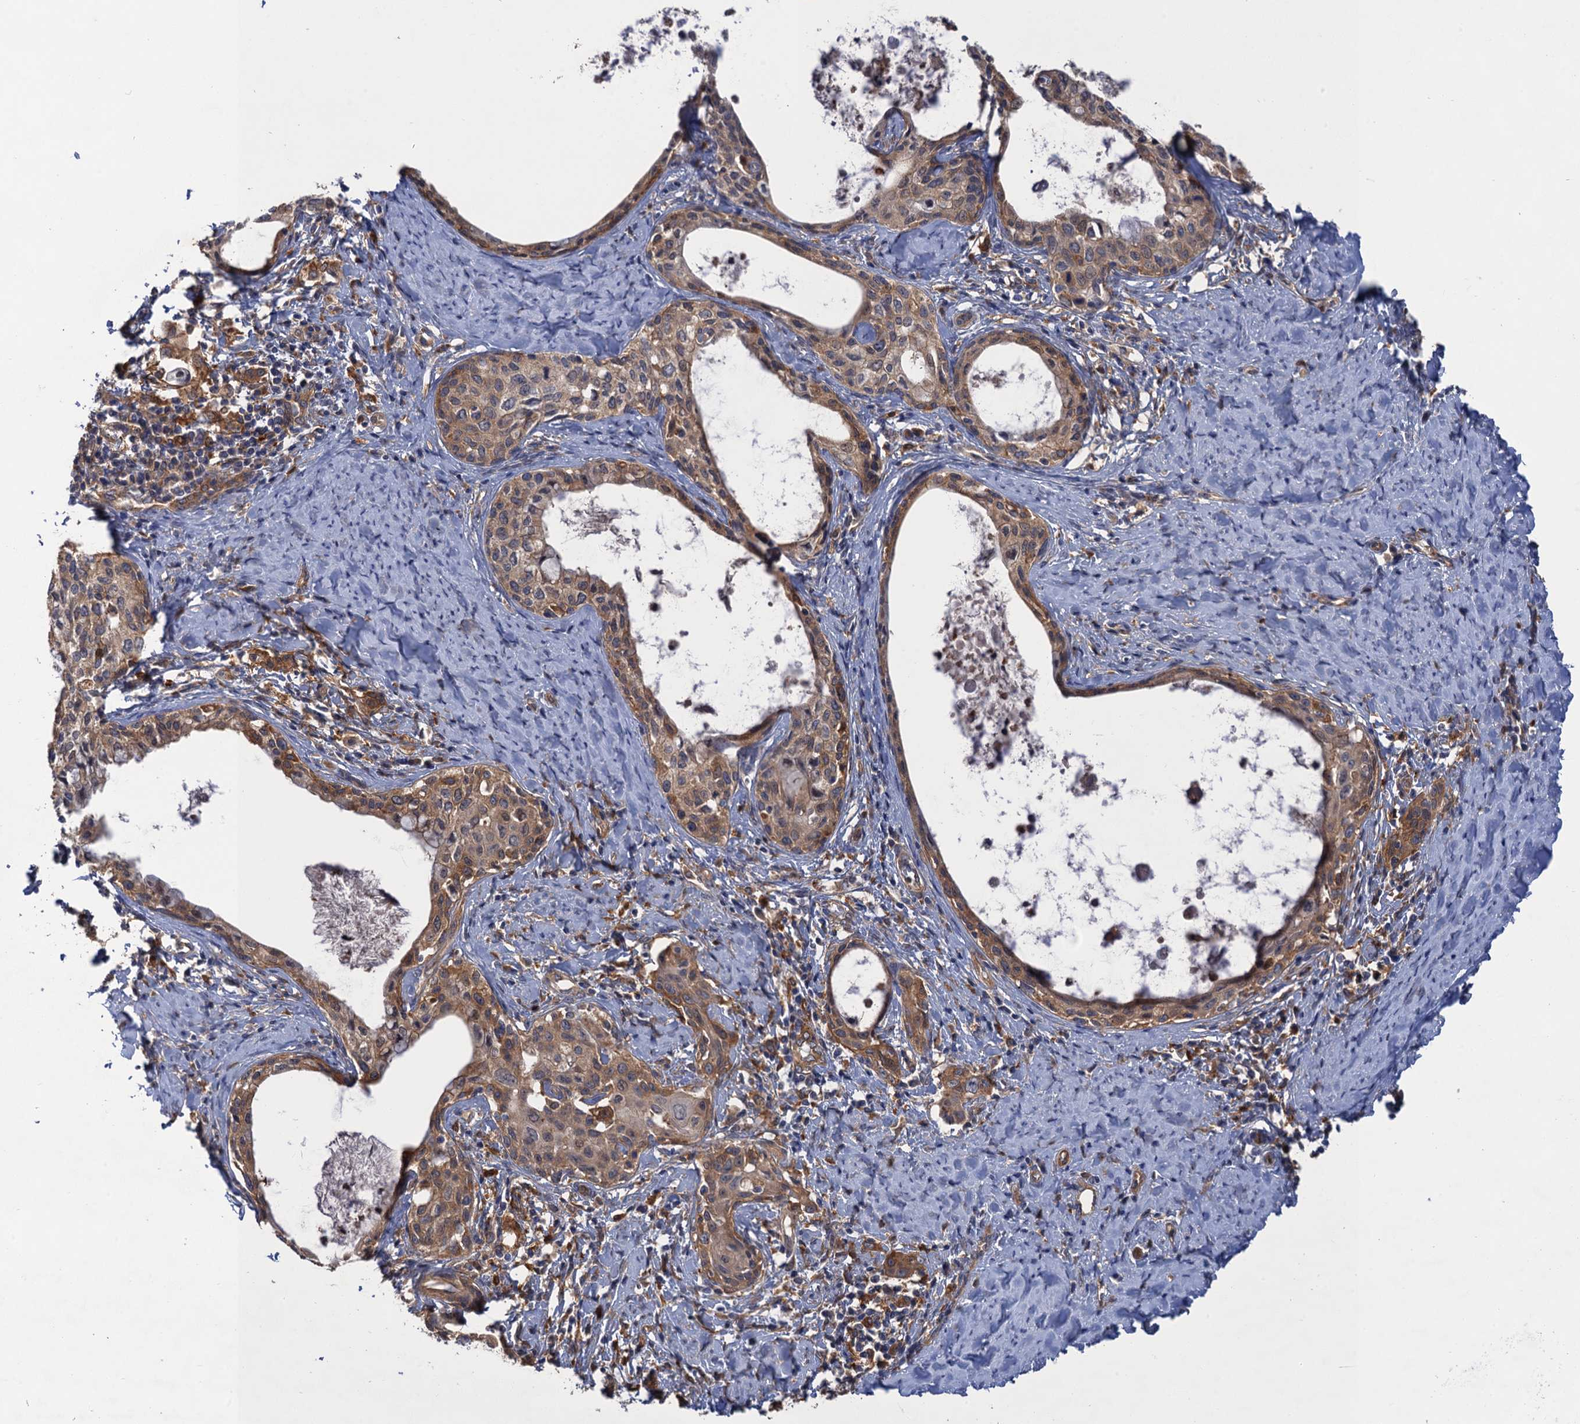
{"staining": {"intensity": "moderate", "quantity": ">75%", "location": "cytoplasmic/membranous"}, "tissue": "cervical cancer", "cell_type": "Tumor cells", "image_type": "cancer", "snomed": [{"axis": "morphology", "description": "Squamous cell carcinoma, NOS"}, {"axis": "morphology", "description": "Adenocarcinoma, NOS"}, {"axis": "topography", "description": "Cervix"}], "caption": "A brown stain shows moderate cytoplasmic/membranous staining of a protein in cervical adenocarcinoma tumor cells. The staining was performed using DAB, with brown indicating positive protein expression. Nuclei are stained blue with hematoxylin.", "gene": "NEK8", "patient": {"sex": "female", "age": 52}}